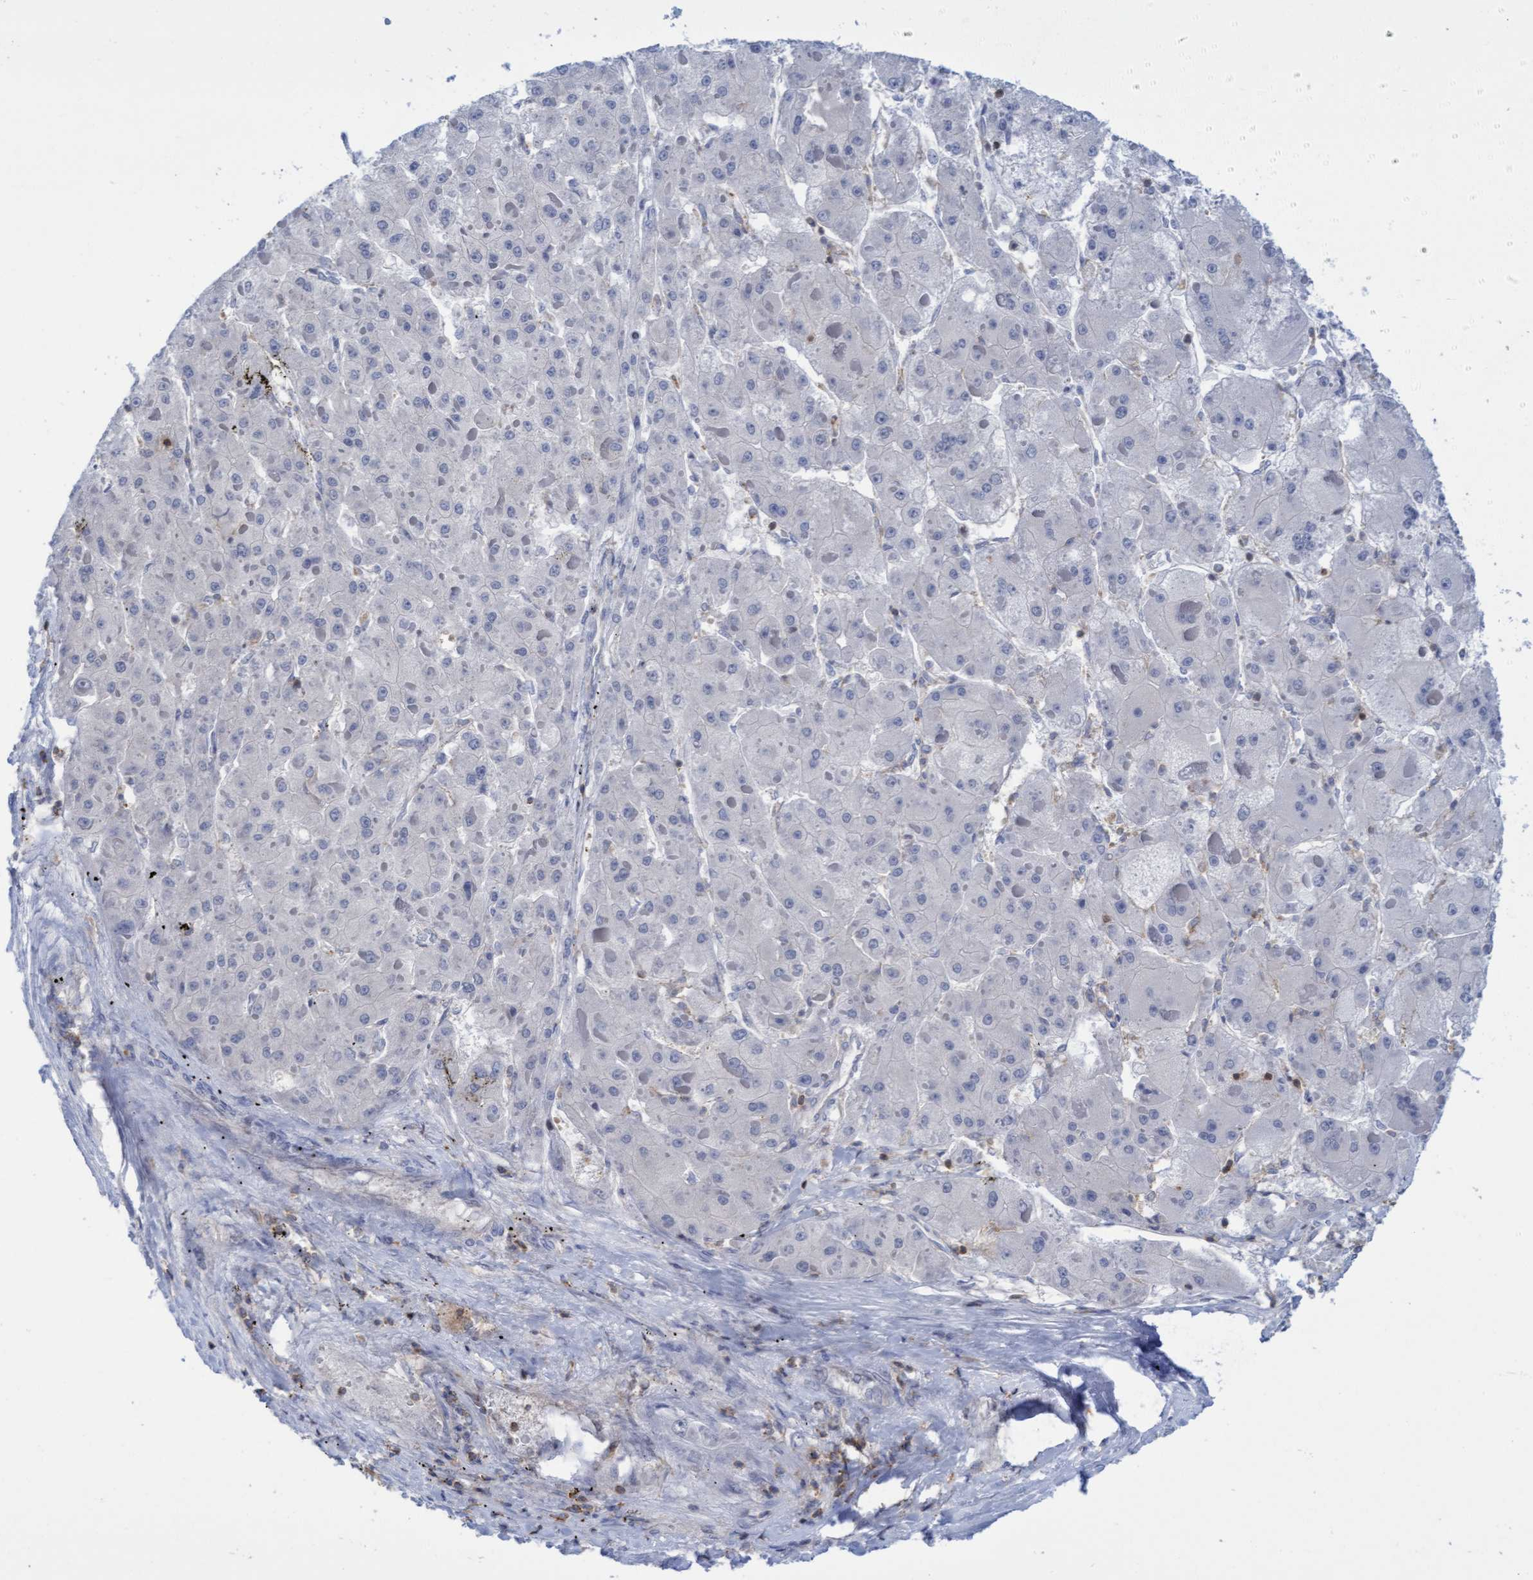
{"staining": {"intensity": "negative", "quantity": "none", "location": "none"}, "tissue": "liver cancer", "cell_type": "Tumor cells", "image_type": "cancer", "snomed": [{"axis": "morphology", "description": "Carcinoma, Hepatocellular, NOS"}, {"axis": "topography", "description": "Liver"}], "caption": "An image of hepatocellular carcinoma (liver) stained for a protein shows no brown staining in tumor cells. Nuclei are stained in blue.", "gene": "FNBP1", "patient": {"sex": "female", "age": 73}}